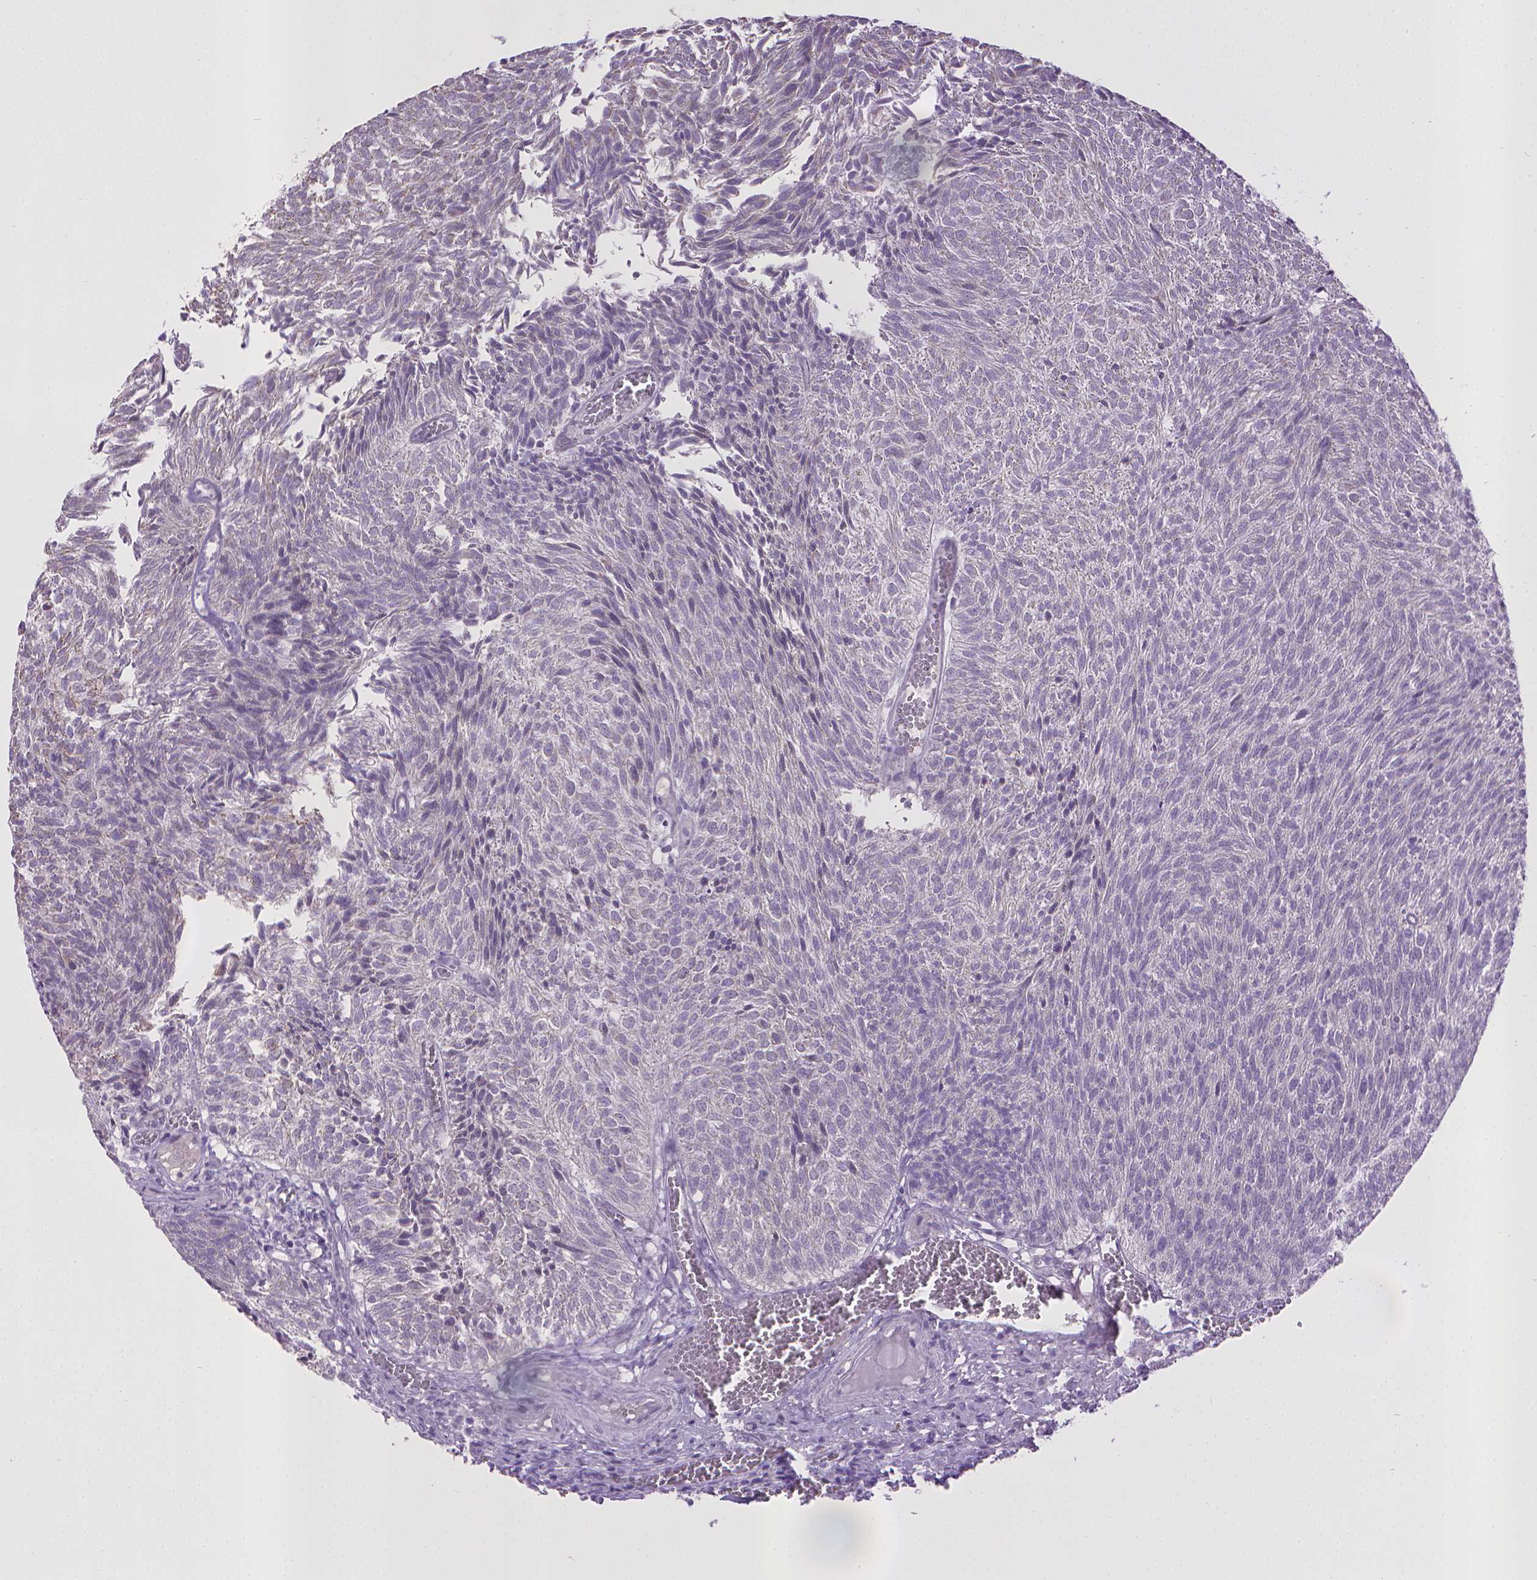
{"staining": {"intensity": "negative", "quantity": "none", "location": "none"}, "tissue": "urothelial cancer", "cell_type": "Tumor cells", "image_type": "cancer", "snomed": [{"axis": "morphology", "description": "Urothelial carcinoma, Low grade"}, {"axis": "topography", "description": "Urinary bladder"}], "caption": "This micrograph is of urothelial cancer stained with IHC to label a protein in brown with the nuclei are counter-stained blue. There is no staining in tumor cells.", "gene": "KMO", "patient": {"sex": "male", "age": 77}}